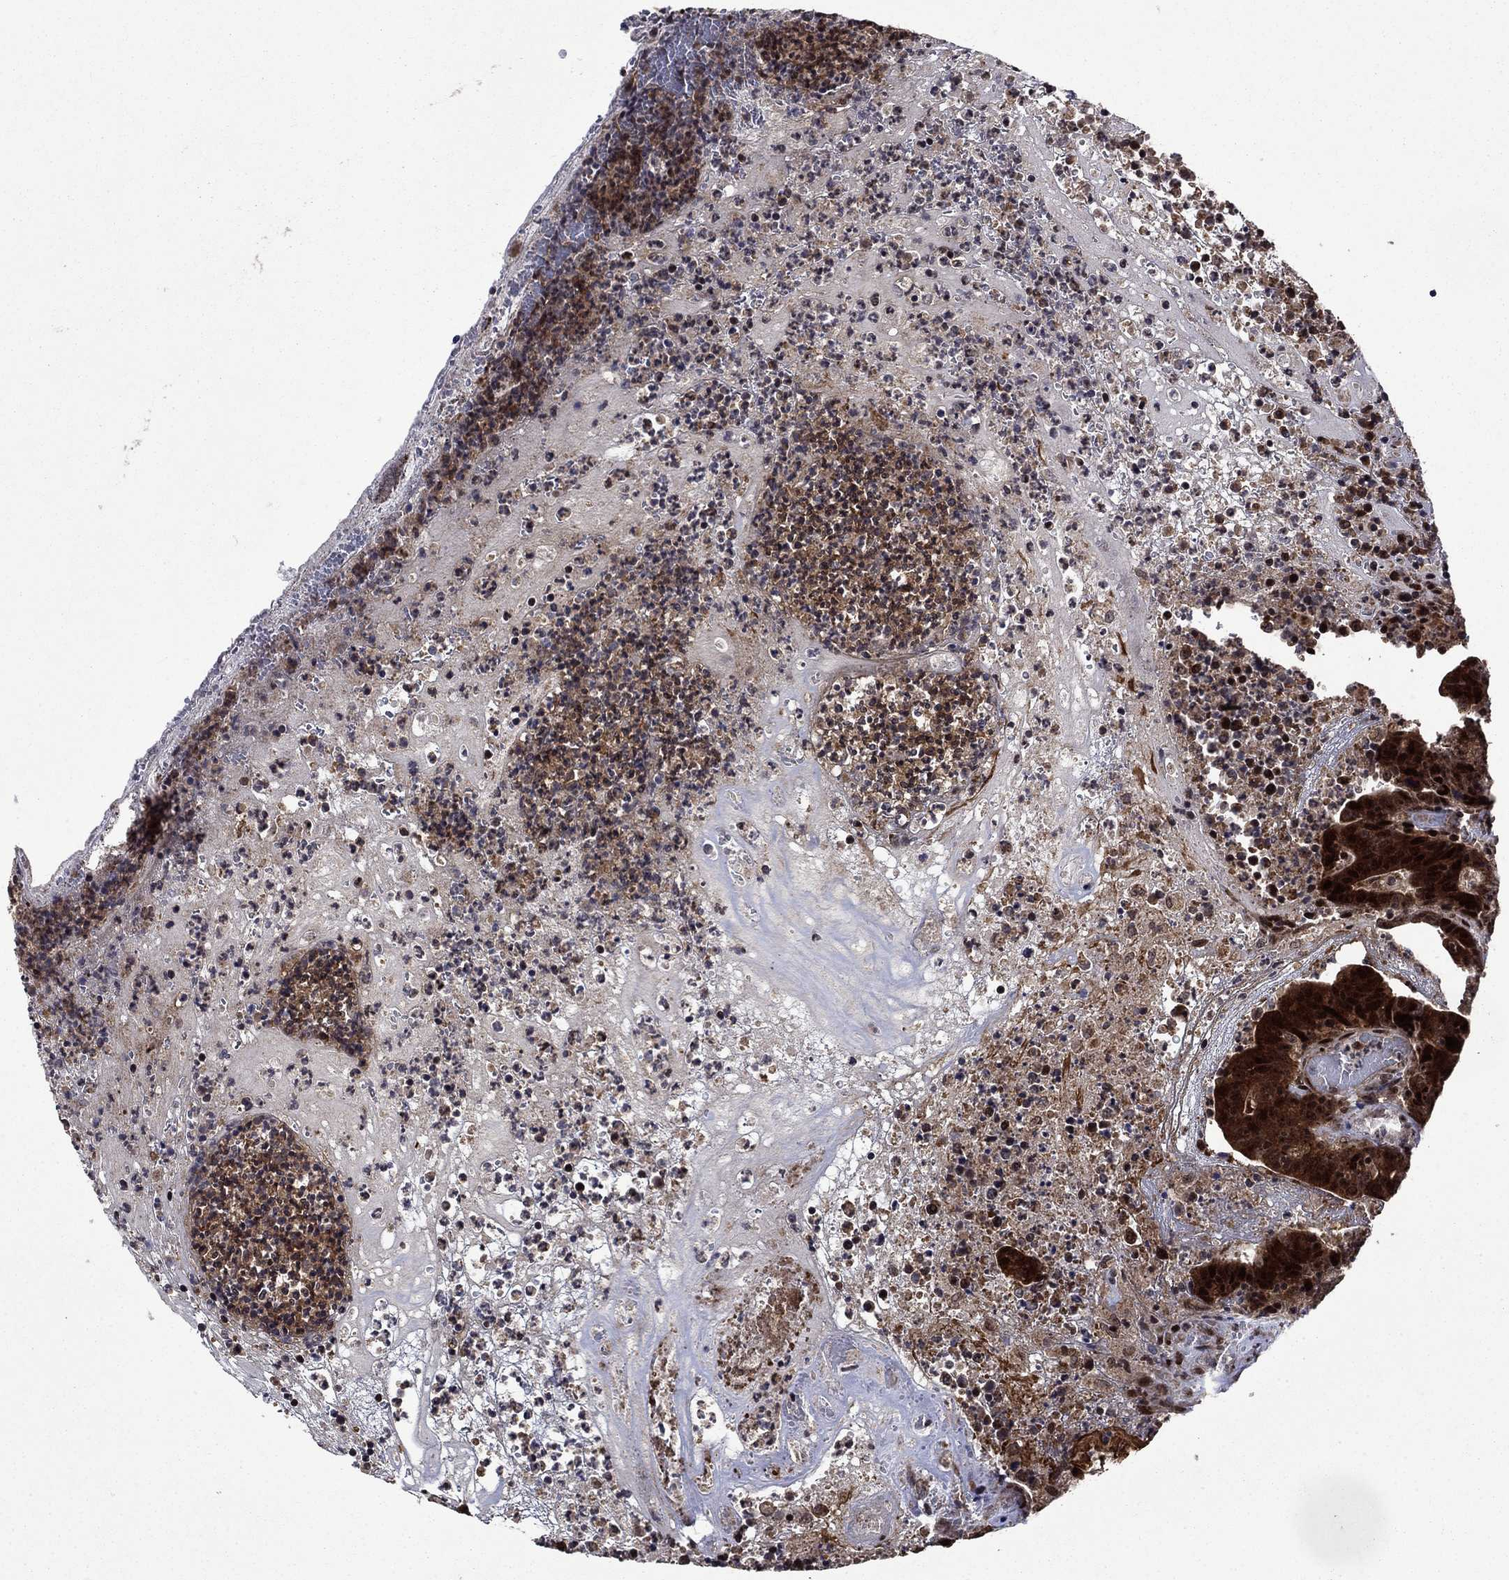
{"staining": {"intensity": "strong", "quantity": ">75%", "location": "cytoplasmic/membranous"}, "tissue": "colorectal cancer", "cell_type": "Tumor cells", "image_type": "cancer", "snomed": [{"axis": "morphology", "description": "Adenocarcinoma, NOS"}, {"axis": "topography", "description": "Colon"}], "caption": "Colorectal cancer (adenocarcinoma) was stained to show a protein in brown. There is high levels of strong cytoplasmic/membranous positivity in about >75% of tumor cells.", "gene": "AGTPBP1", "patient": {"sex": "female", "age": 75}}